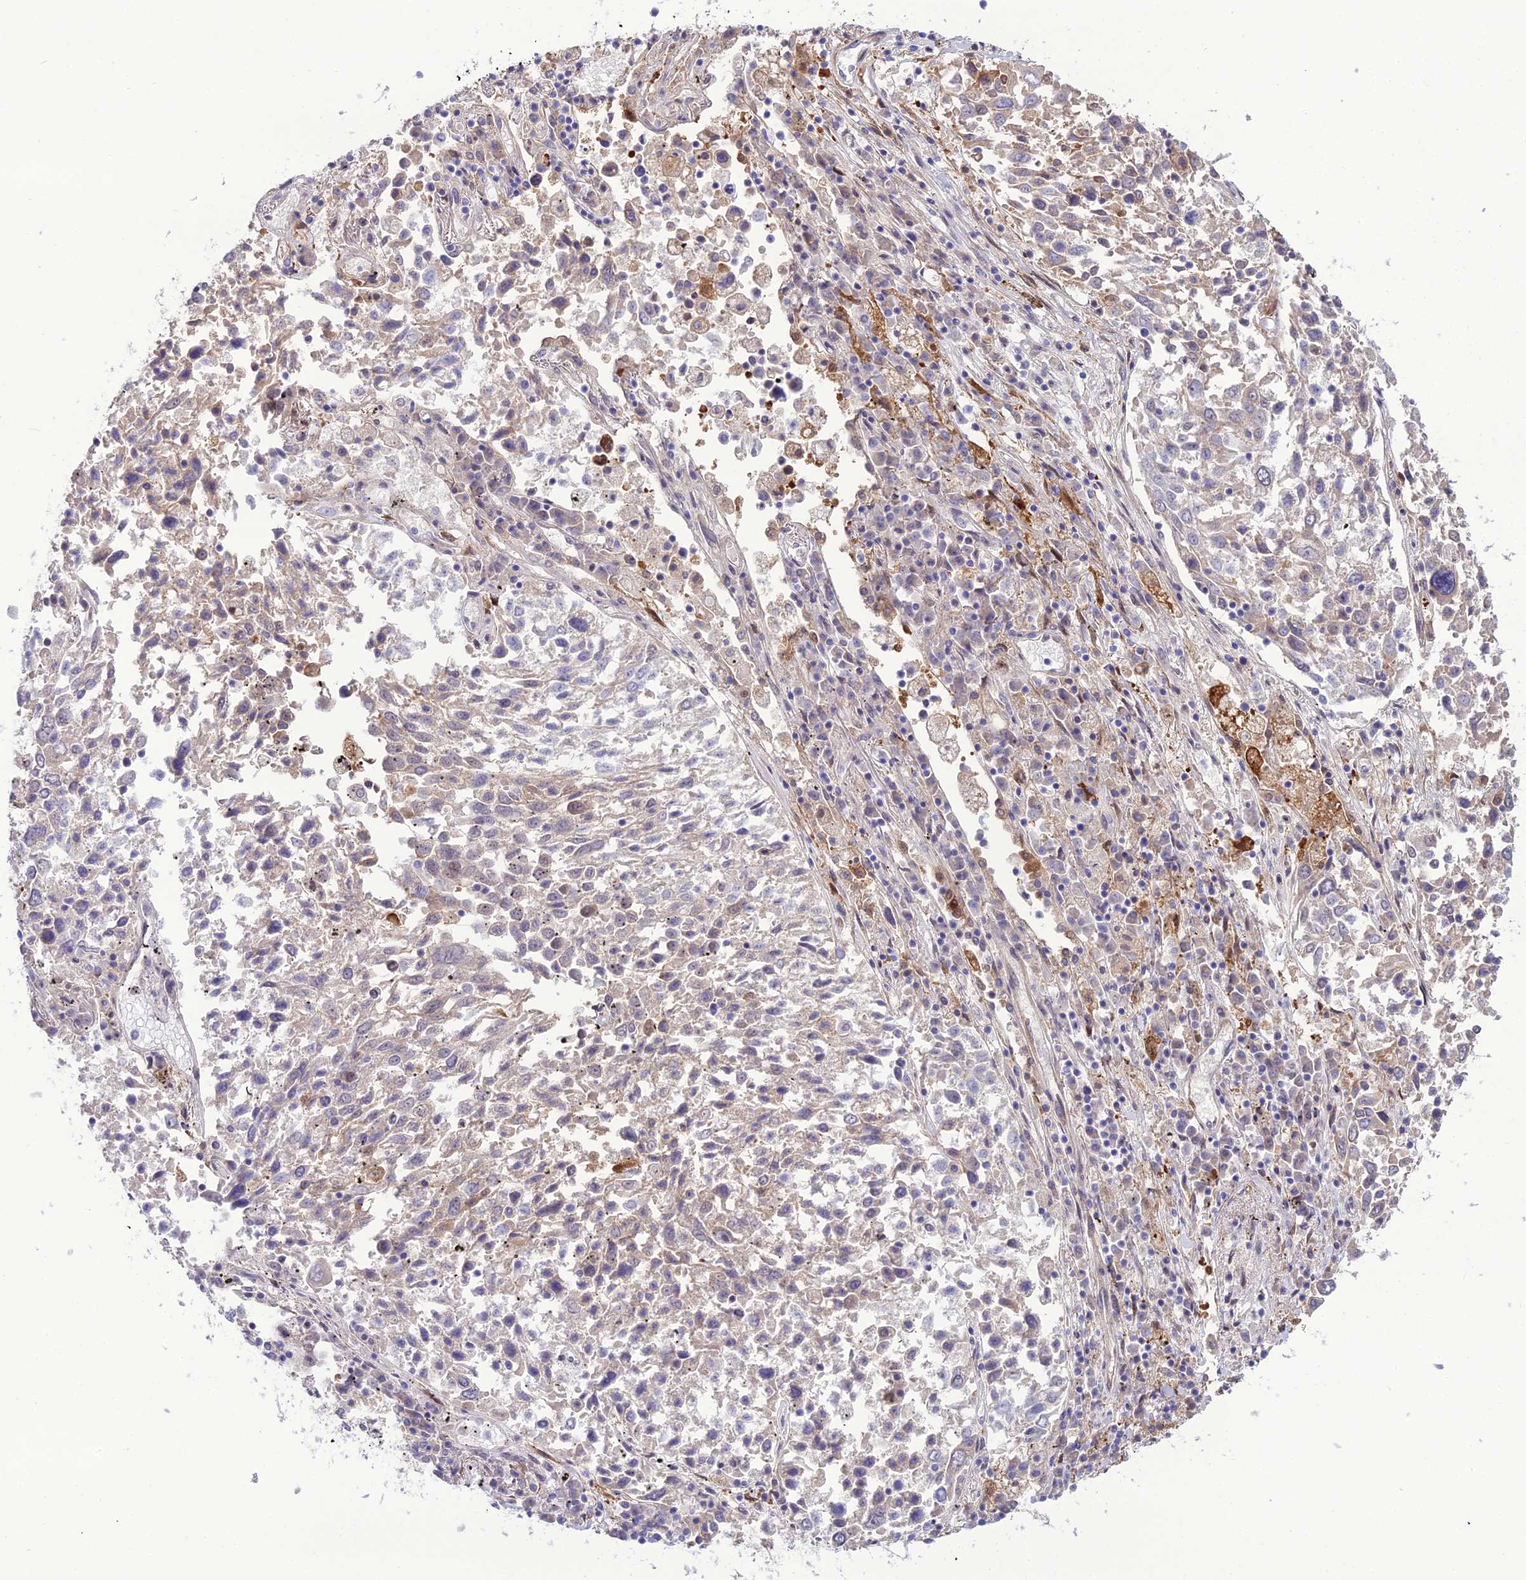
{"staining": {"intensity": "negative", "quantity": "none", "location": "none"}, "tissue": "lung cancer", "cell_type": "Tumor cells", "image_type": "cancer", "snomed": [{"axis": "morphology", "description": "Squamous cell carcinoma, NOS"}, {"axis": "topography", "description": "Lung"}], "caption": "Immunohistochemistry (IHC) histopathology image of squamous cell carcinoma (lung) stained for a protein (brown), which demonstrates no positivity in tumor cells. Nuclei are stained in blue.", "gene": "MB21D2", "patient": {"sex": "male", "age": 65}}